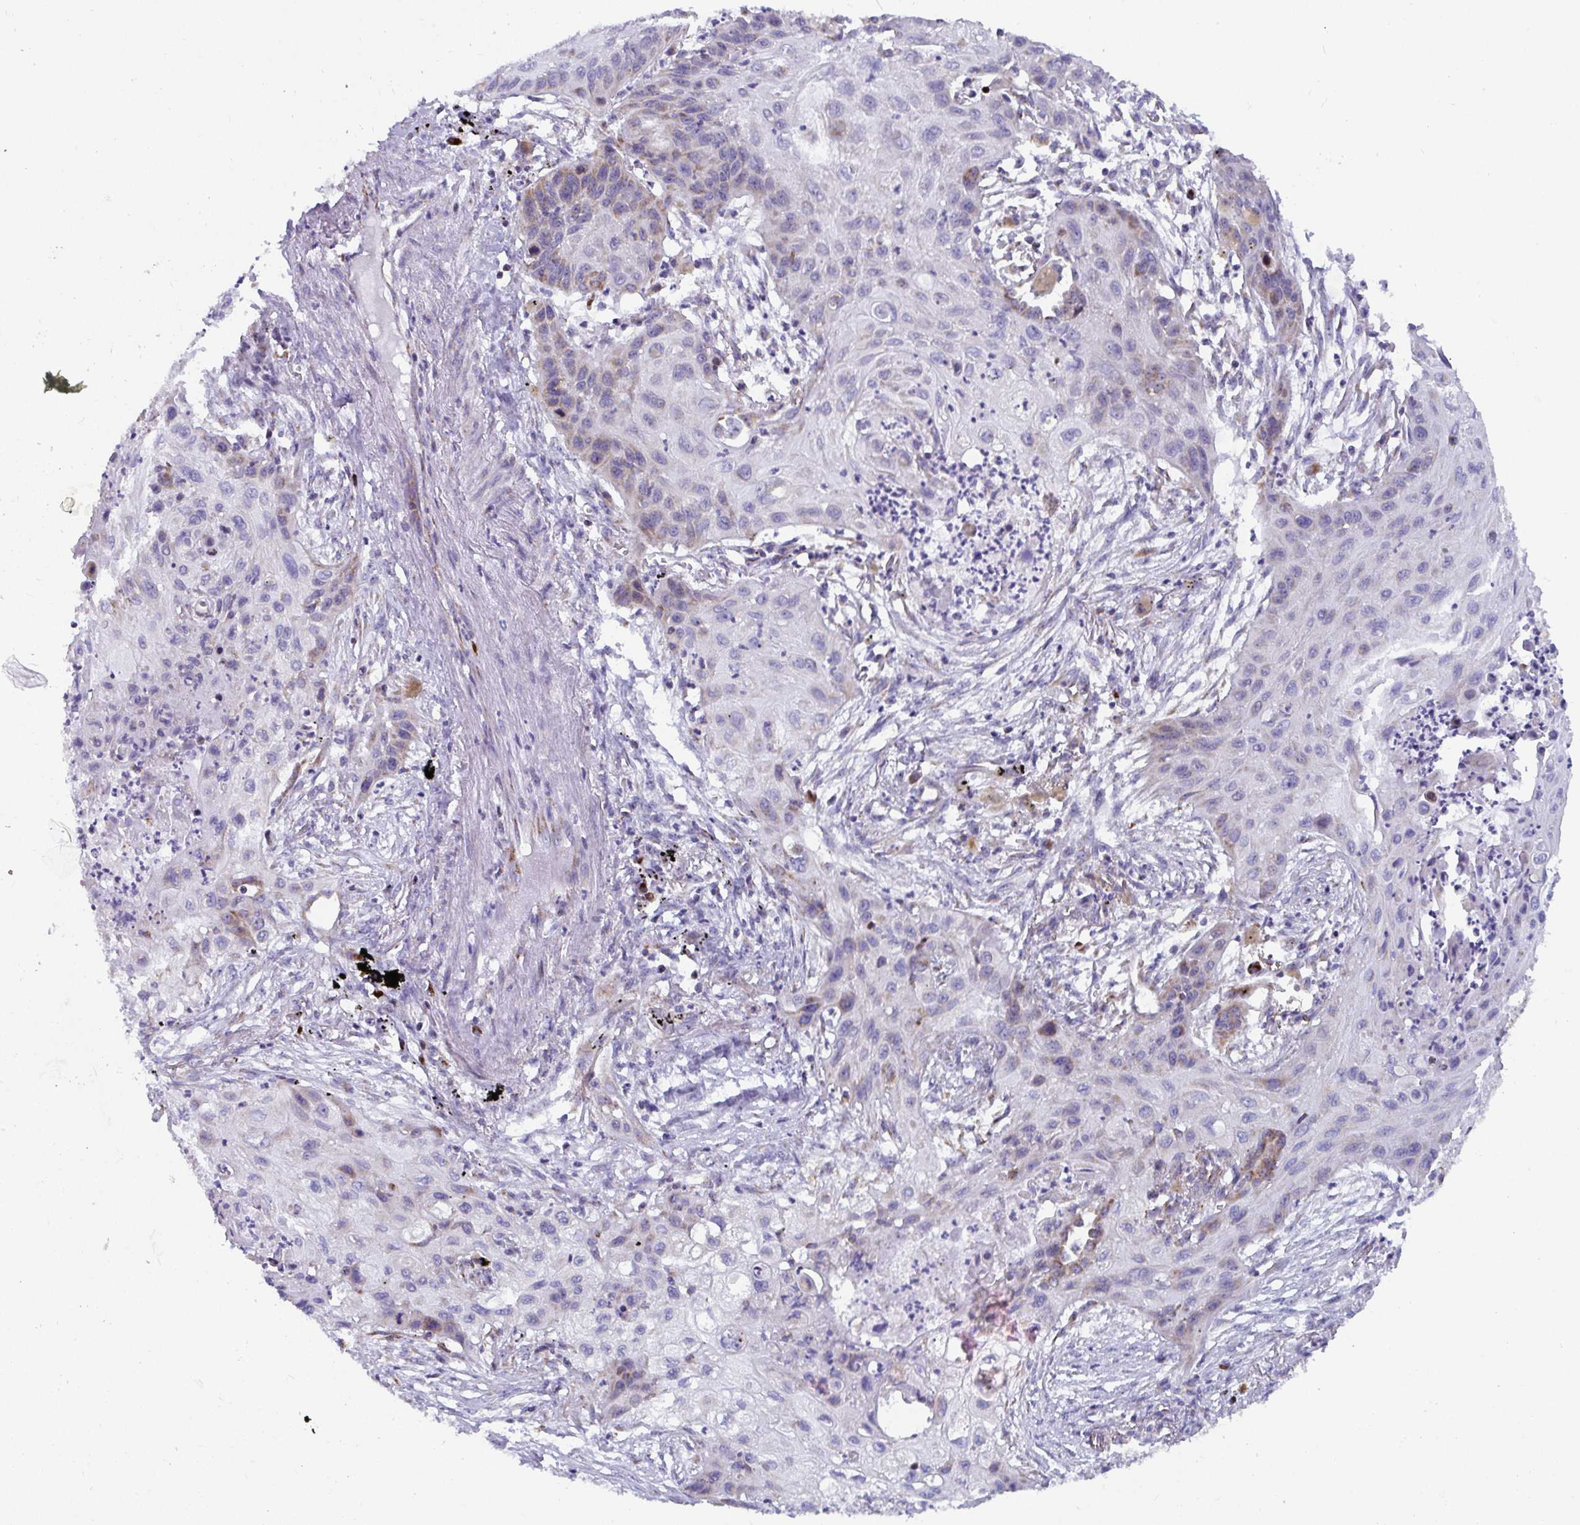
{"staining": {"intensity": "weak", "quantity": "<25%", "location": "cytoplasmic/membranous"}, "tissue": "lung cancer", "cell_type": "Tumor cells", "image_type": "cancer", "snomed": [{"axis": "morphology", "description": "Squamous cell carcinoma, NOS"}, {"axis": "topography", "description": "Lung"}], "caption": "IHC image of lung cancer stained for a protein (brown), which reveals no positivity in tumor cells. Nuclei are stained in blue.", "gene": "ATP5MJ", "patient": {"sex": "male", "age": 71}}